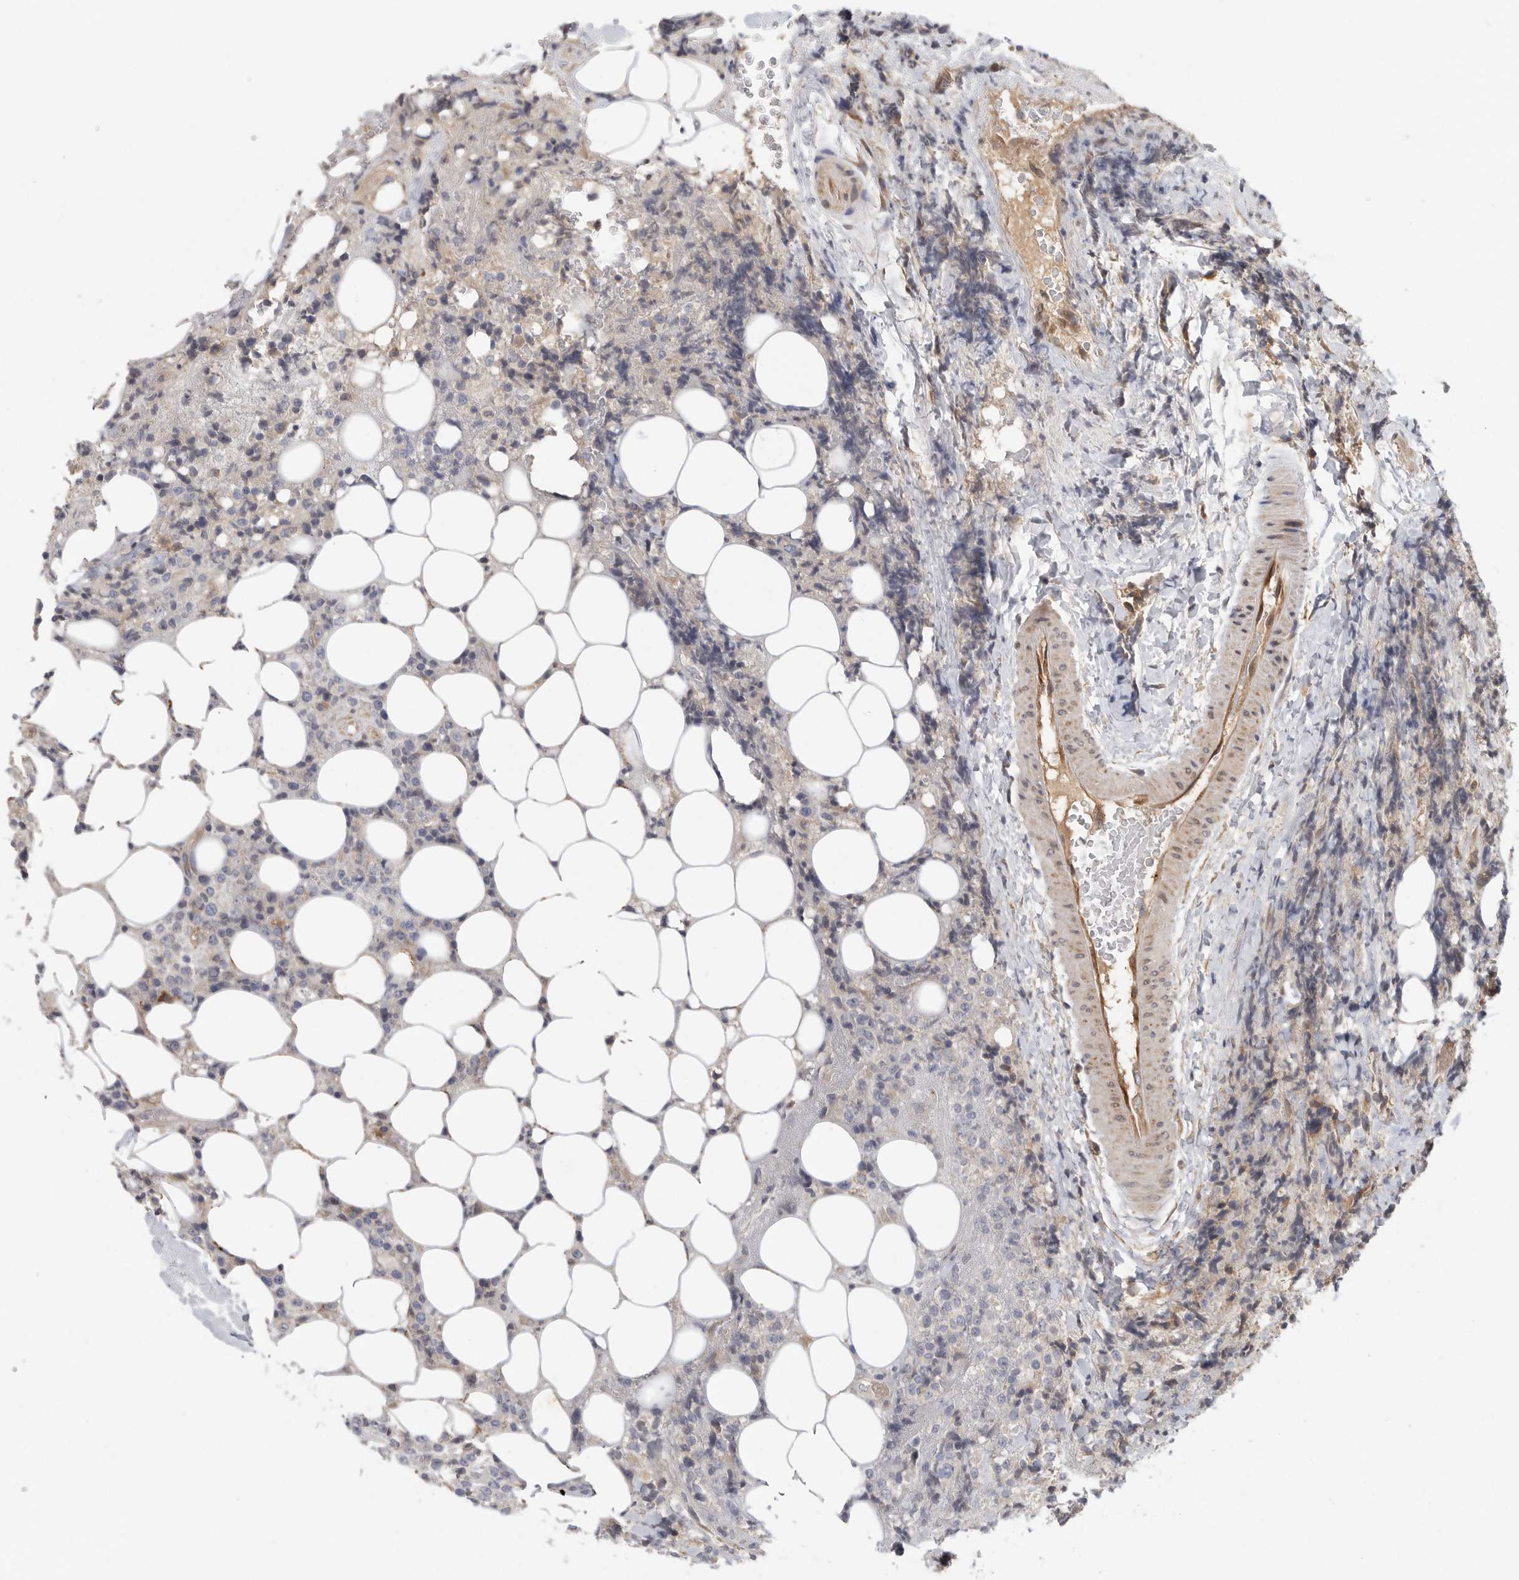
{"staining": {"intensity": "negative", "quantity": "none", "location": "none"}, "tissue": "lymphoma", "cell_type": "Tumor cells", "image_type": "cancer", "snomed": [{"axis": "morphology", "description": "Malignant lymphoma, non-Hodgkin's type, High grade"}, {"axis": "topography", "description": "Lymph node"}], "caption": "Immunohistochemical staining of human lymphoma exhibits no significant expression in tumor cells.", "gene": "BCAP29", "patient": {"sex": "male", "age": 13}}